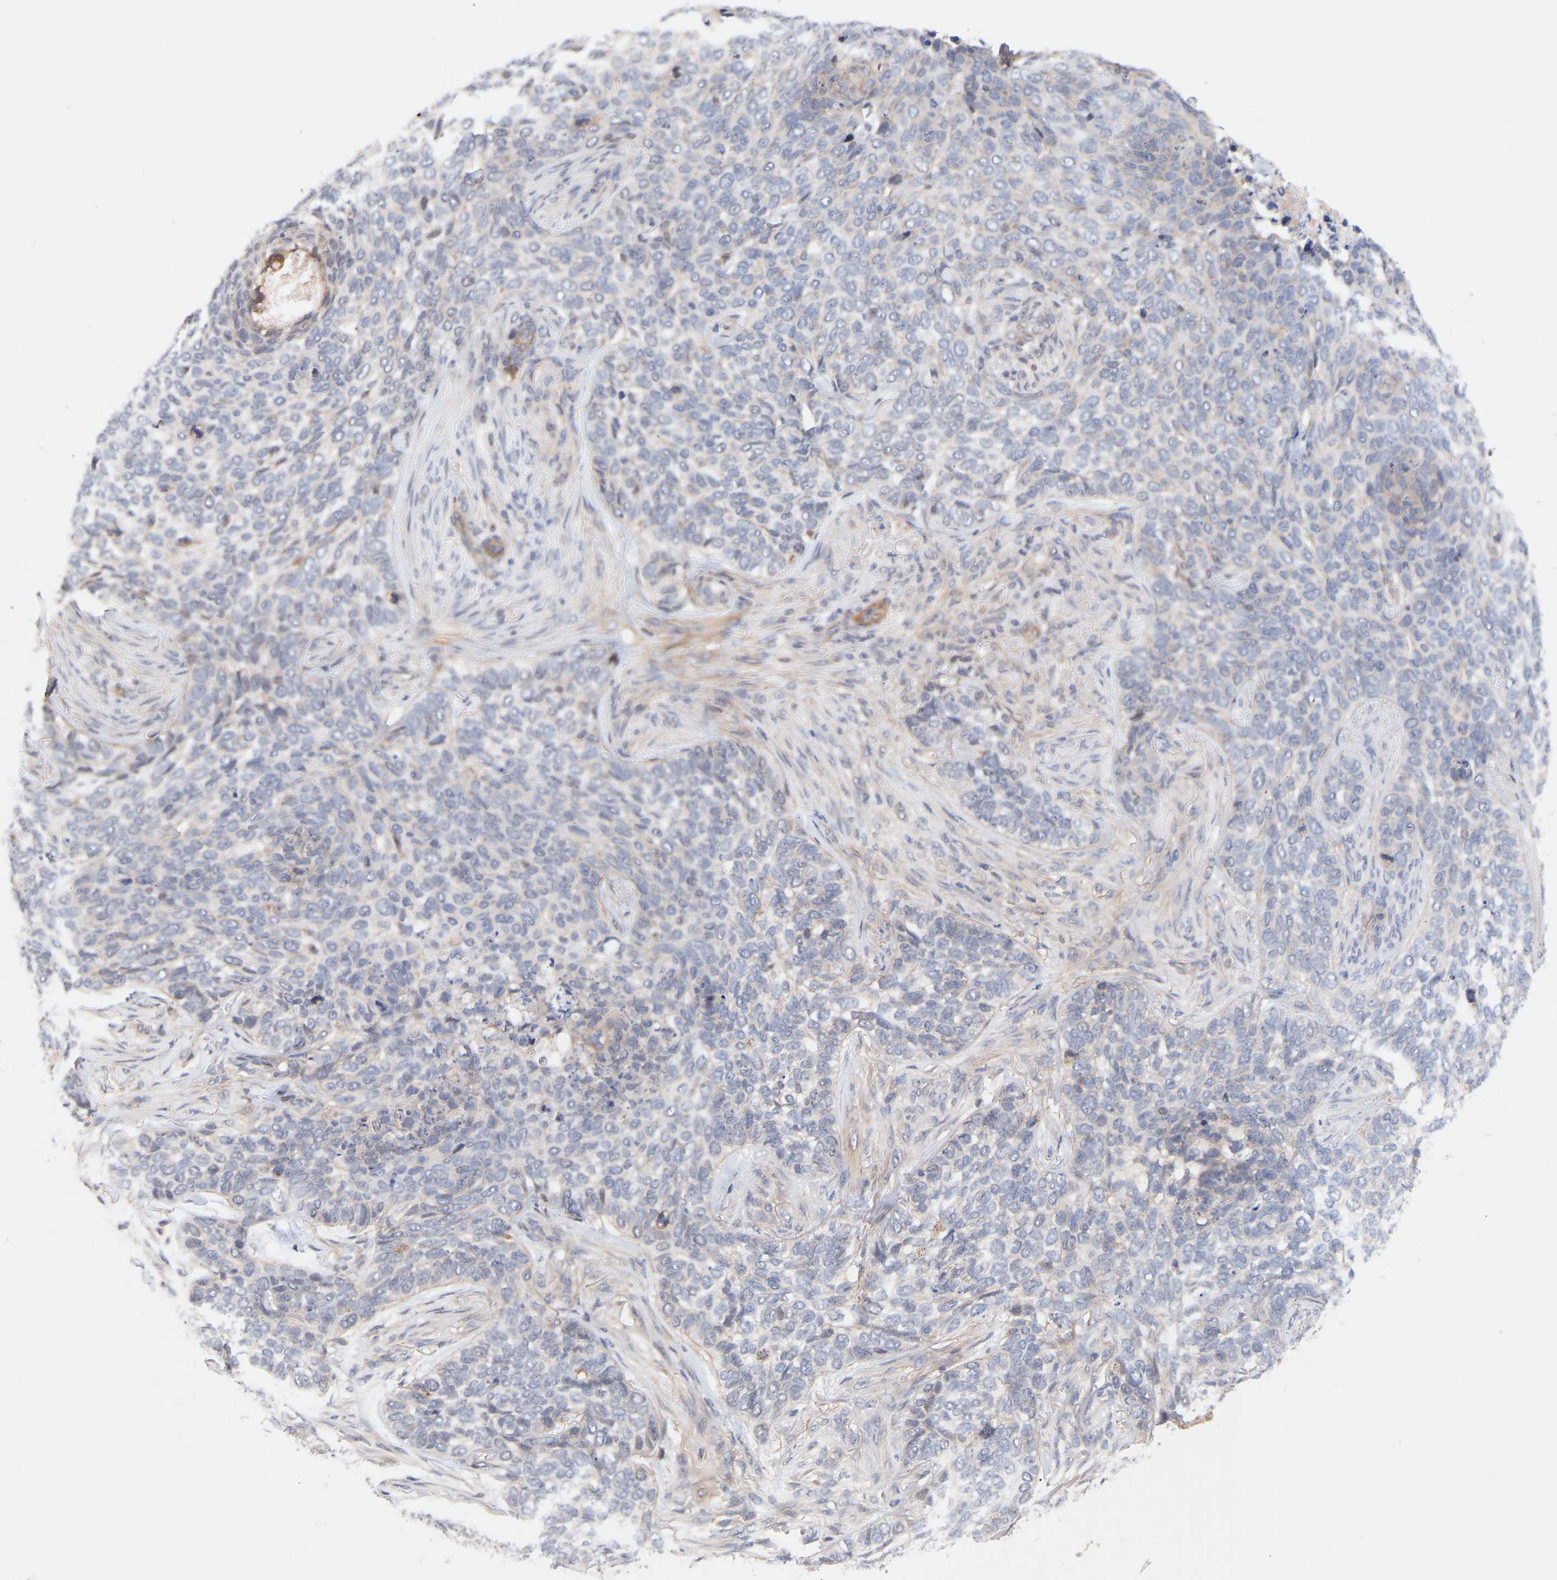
{"staining": {"intensity": "weak", "quantity": "<25%", "location": "cytoplasmic/membranous"}, "tissue": "skin cancer", "cell_type": "Tumor cells", "image_type": "cancer", "snomed": [{"axis": "morphology", "description": "Basal cell carcinoma"}, {"axis": "topography", "description": "Skin"}], "caption": "Skin cancer was stained to show a protein in brown. There is no significant expression in tumor cells.", "gene": "PDLIM5", "patient": {"sex": "female", "age": 64}}